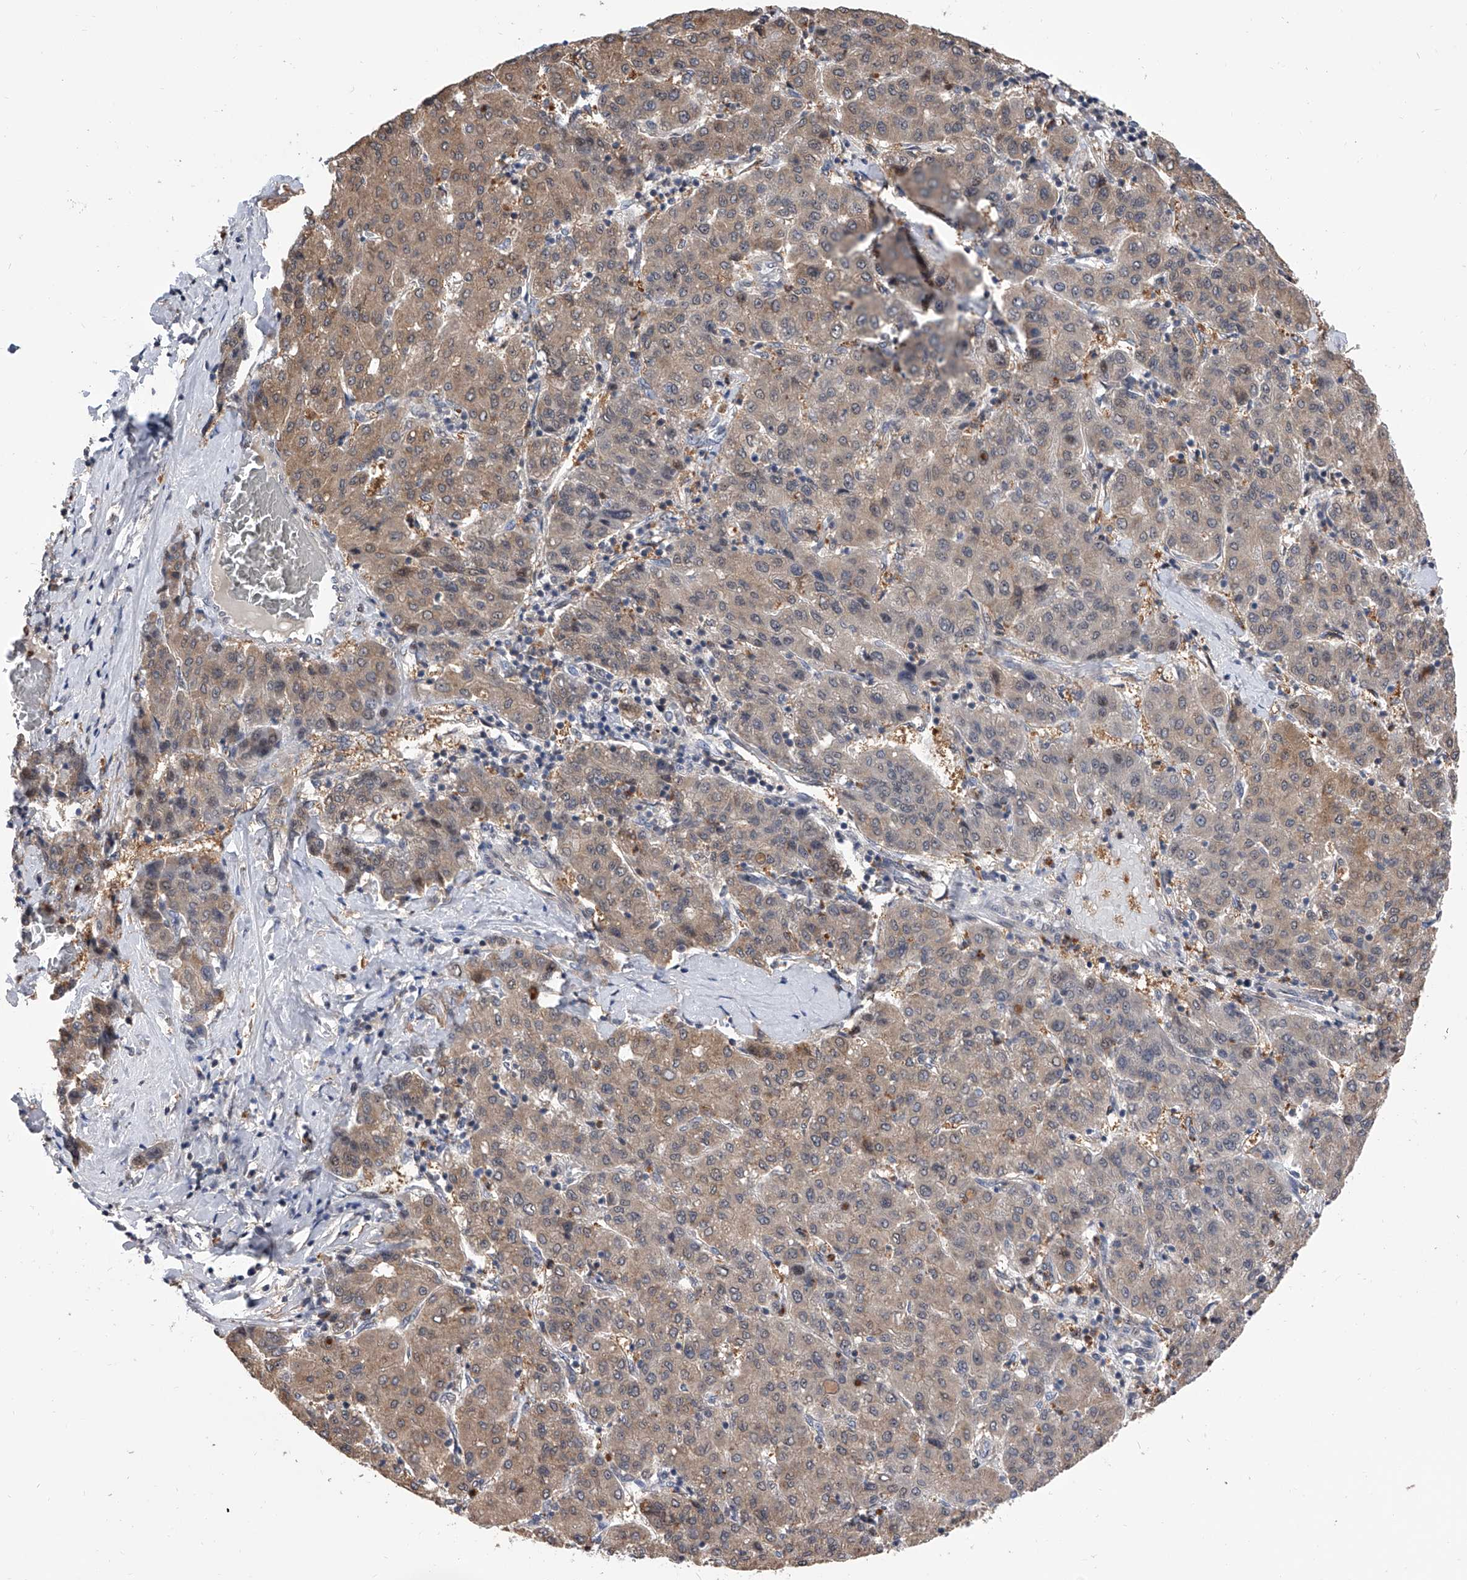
{"staining": {"intensity": "weak", "quantity": ">75%", "location": "cytoplasmic/membranous"}, "tissue": "liver cancer", "cell_type": "Tumor cells", "image_type": "cancer", "snomed": [{"axis": "morphology", "description": "Carcinoma, Hepatocellular, NOS"}, {"axis": "topography", "description": "Liver"}], "caption": "A brown stain highlights weak cytoplasmic/membranous expression of a protein in human liver hepatocellular carcinoma tumor cells.", "gene": "BHLHE23", "patient": {"sex": "male", "age": 65}}